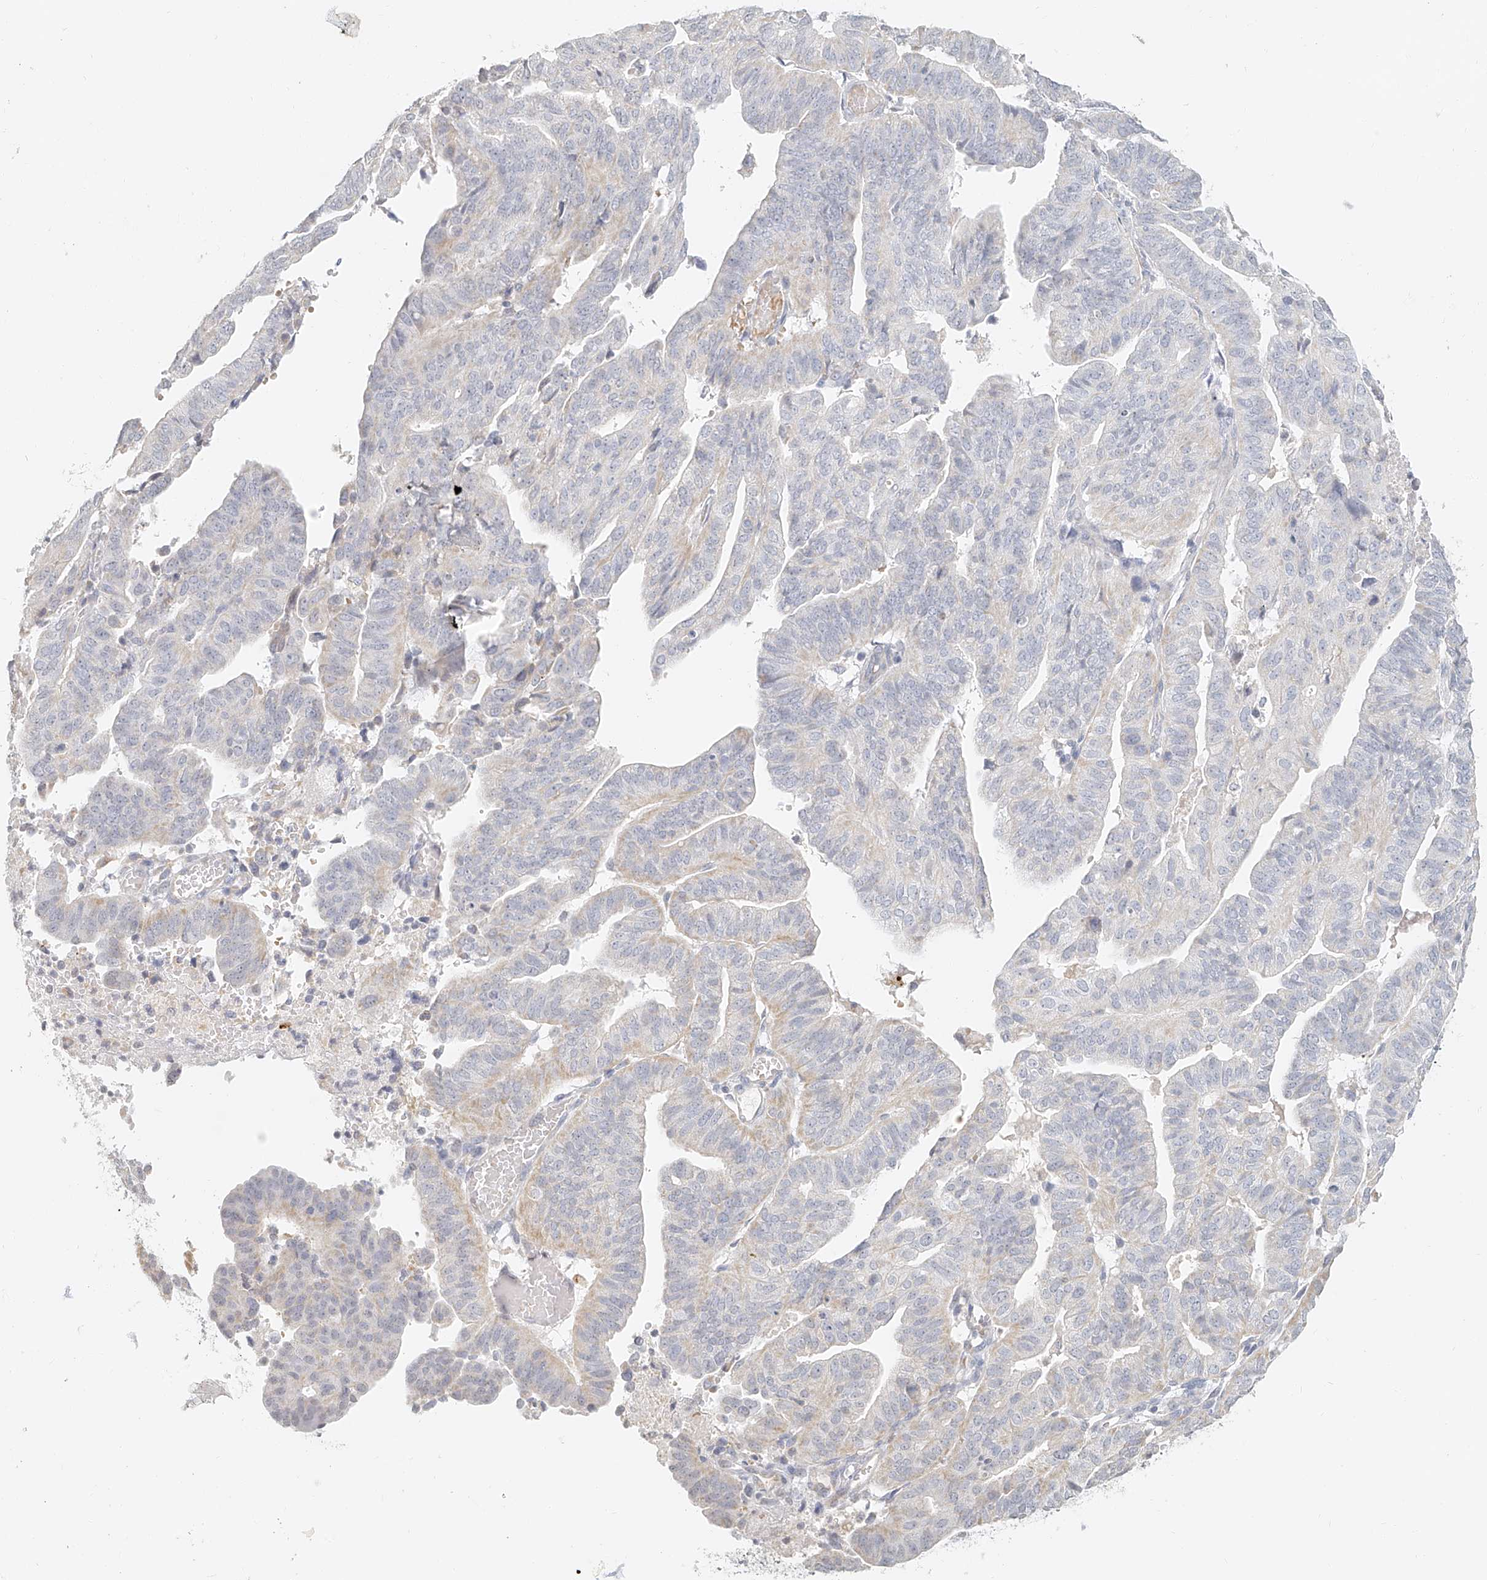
{"staining": {"intensity": "negative", "quantity": "none", "location": "none"}, "tissue": "endometrial cancer", "cell_type": "Tumor cells", "image_type": "cancer", "snomed": [{"axis": "morphology", "description": "Adenocarcinoma, NOS"}, {"axis": "topography", "description": "Uterus"}], "caption": "The immunohistochemistry micrograph has no significant expression in tumor cells of adenocarcinoma (endometrial) tissue.", "gene": "CXorf58", "patient": {"sex": "female", "age": 77}}